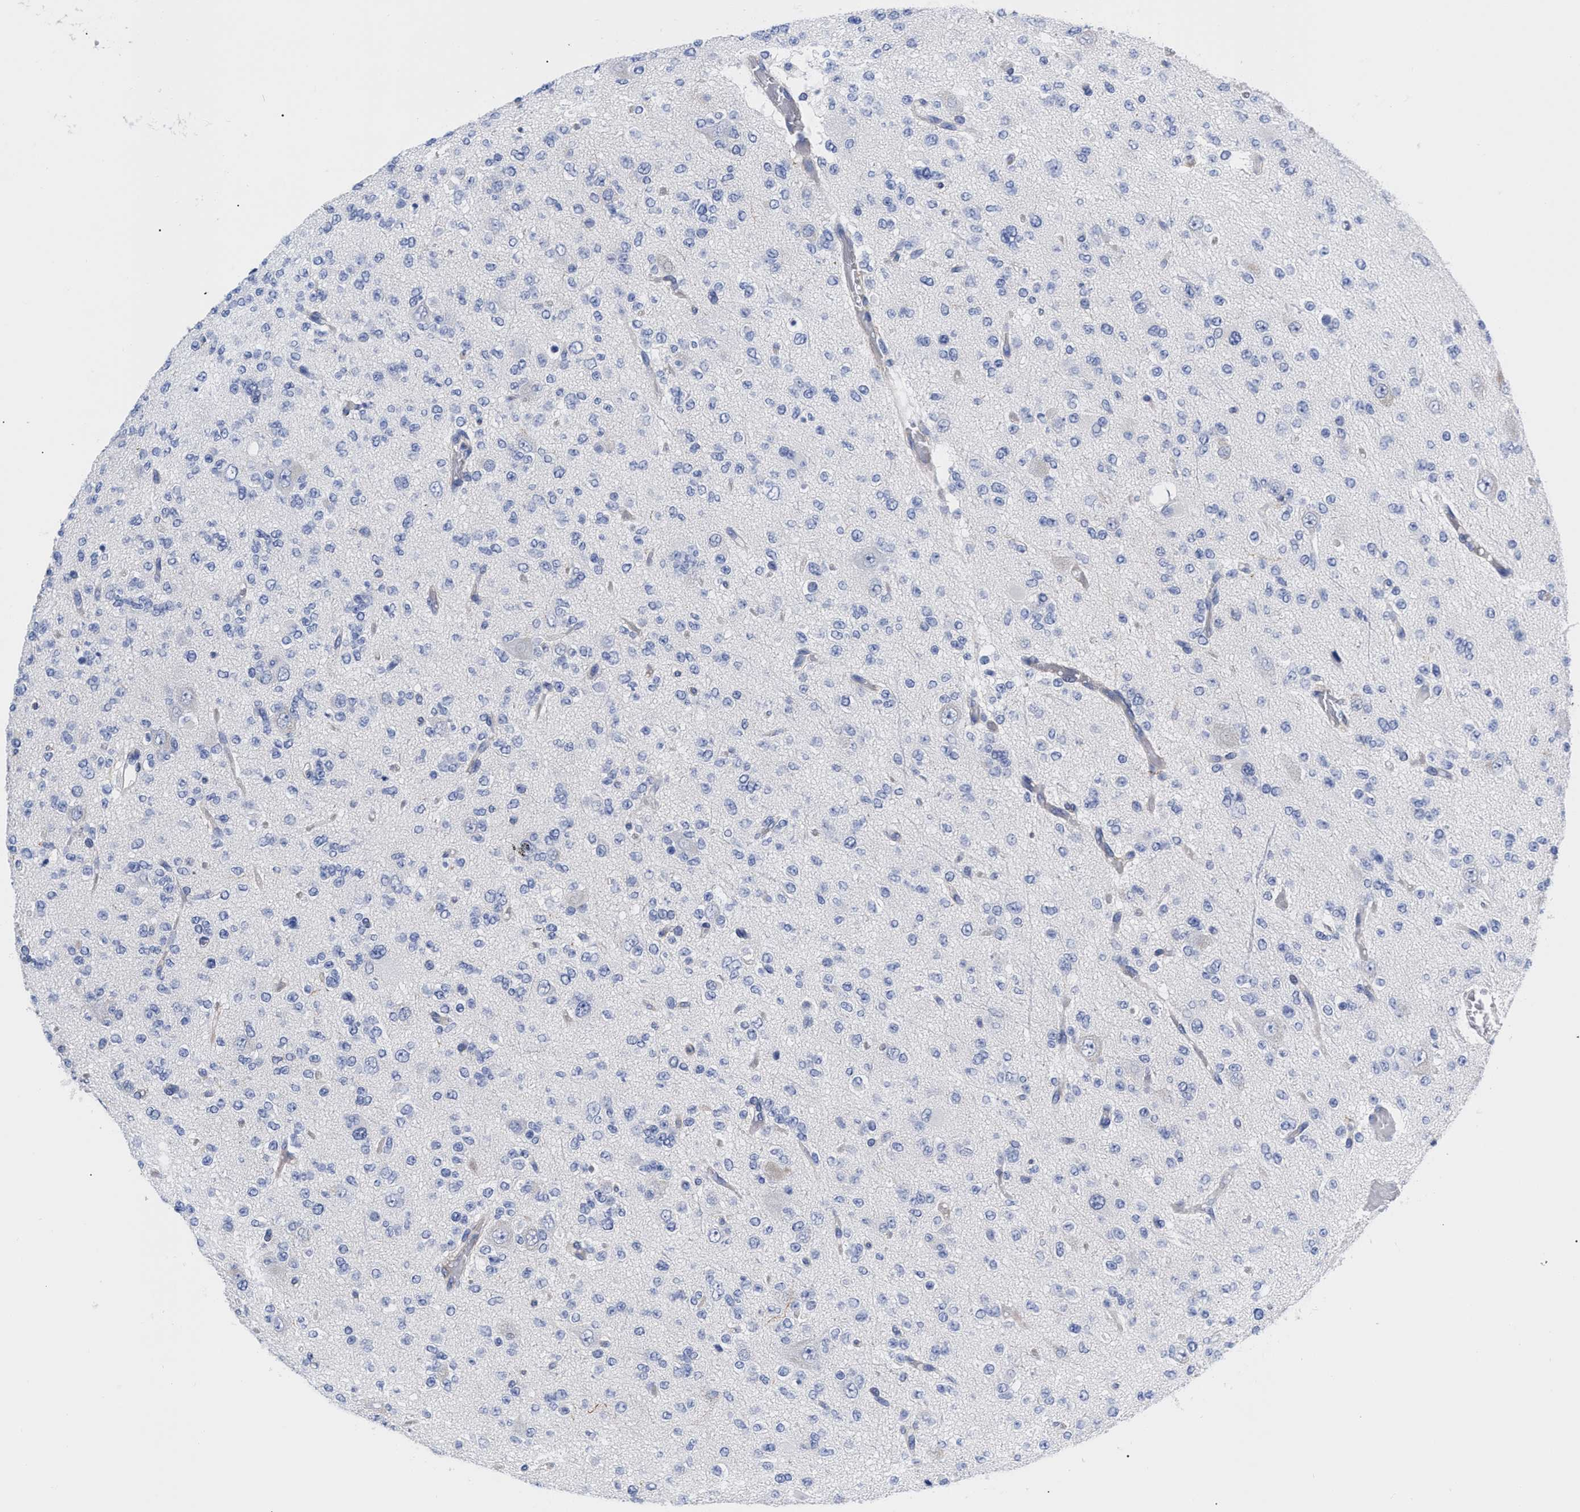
{"staining": {"intensity": "negative", "quantity": "none", "location": "none"}, "tissue": "glioma", "cell_type": "Tumor cells", "image_type": "cancer", "snomed": [{"axis": "morphology", "description": "Glioma, malignant, Low grade"}, {"axis": "topography", "description": "Brain"}], "caption": "An immunohistochemistry photomicrograph of glioma is shown. There is no staining in tumor cells of glioma.", "gene": "IRAG2", "patient": {"sex": "male", "age": 38}}